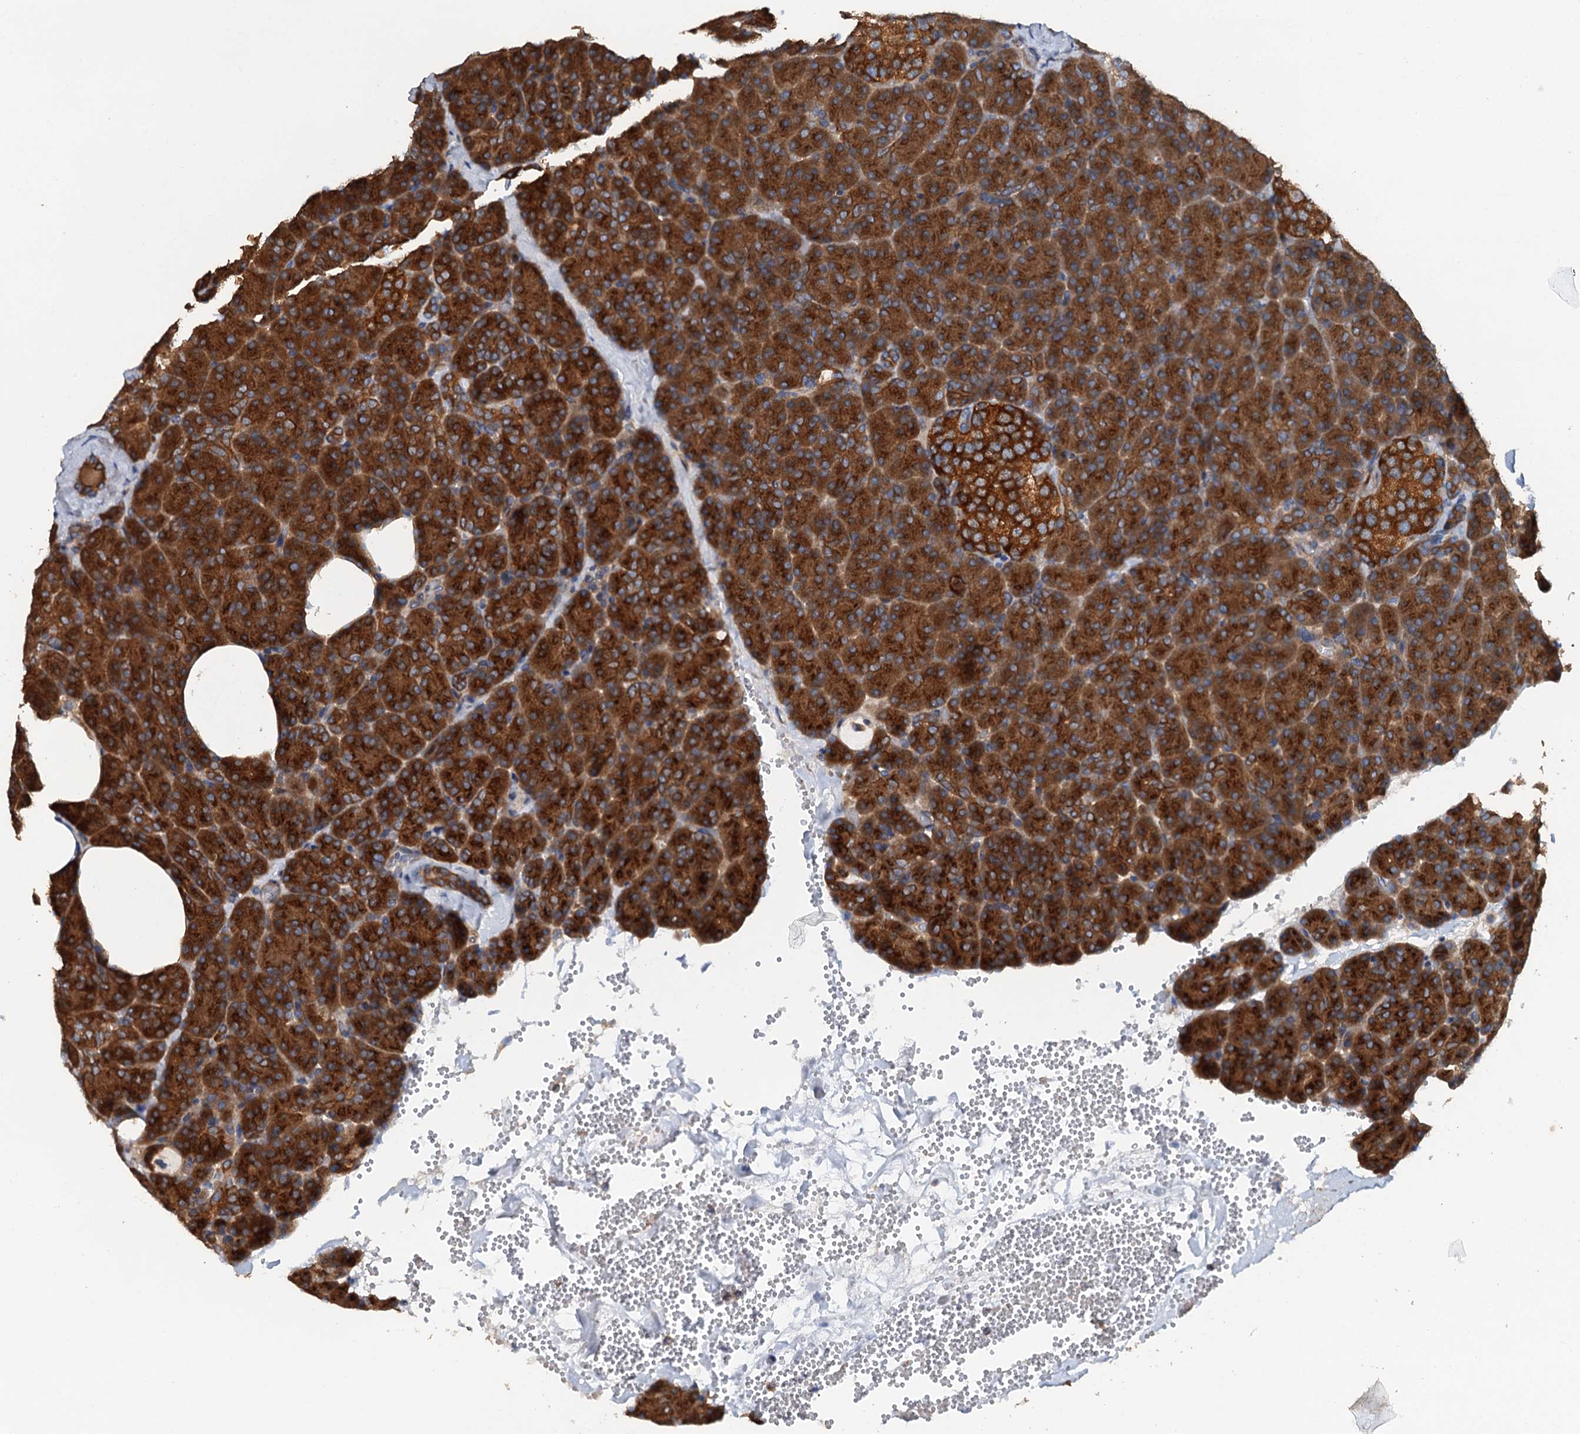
{"staining": {"intensity": "strong", "quantity": ">75%", "location": "cytoplasmic/membranous"}, "tissue": "pancreas", "cell_type": "Exocrine glandular cells", "image_type": "normal", "snomed": [{"axis": "morphology", "description": "Normal tissue, NOS"}, {"axis": "morphology", "description": "Carcinoid, malignant, NOS"}, {"axis": "topography", "description": "Pancreas"}], "caption": "About >75% of exocrine glandular cells in normal pancreas show strong cytoplasmic/membranous protein positivity as visualized by brown immunohistochemical staining.", "gene": "COG3", "patient": {"sex": "female", "age": 35}}